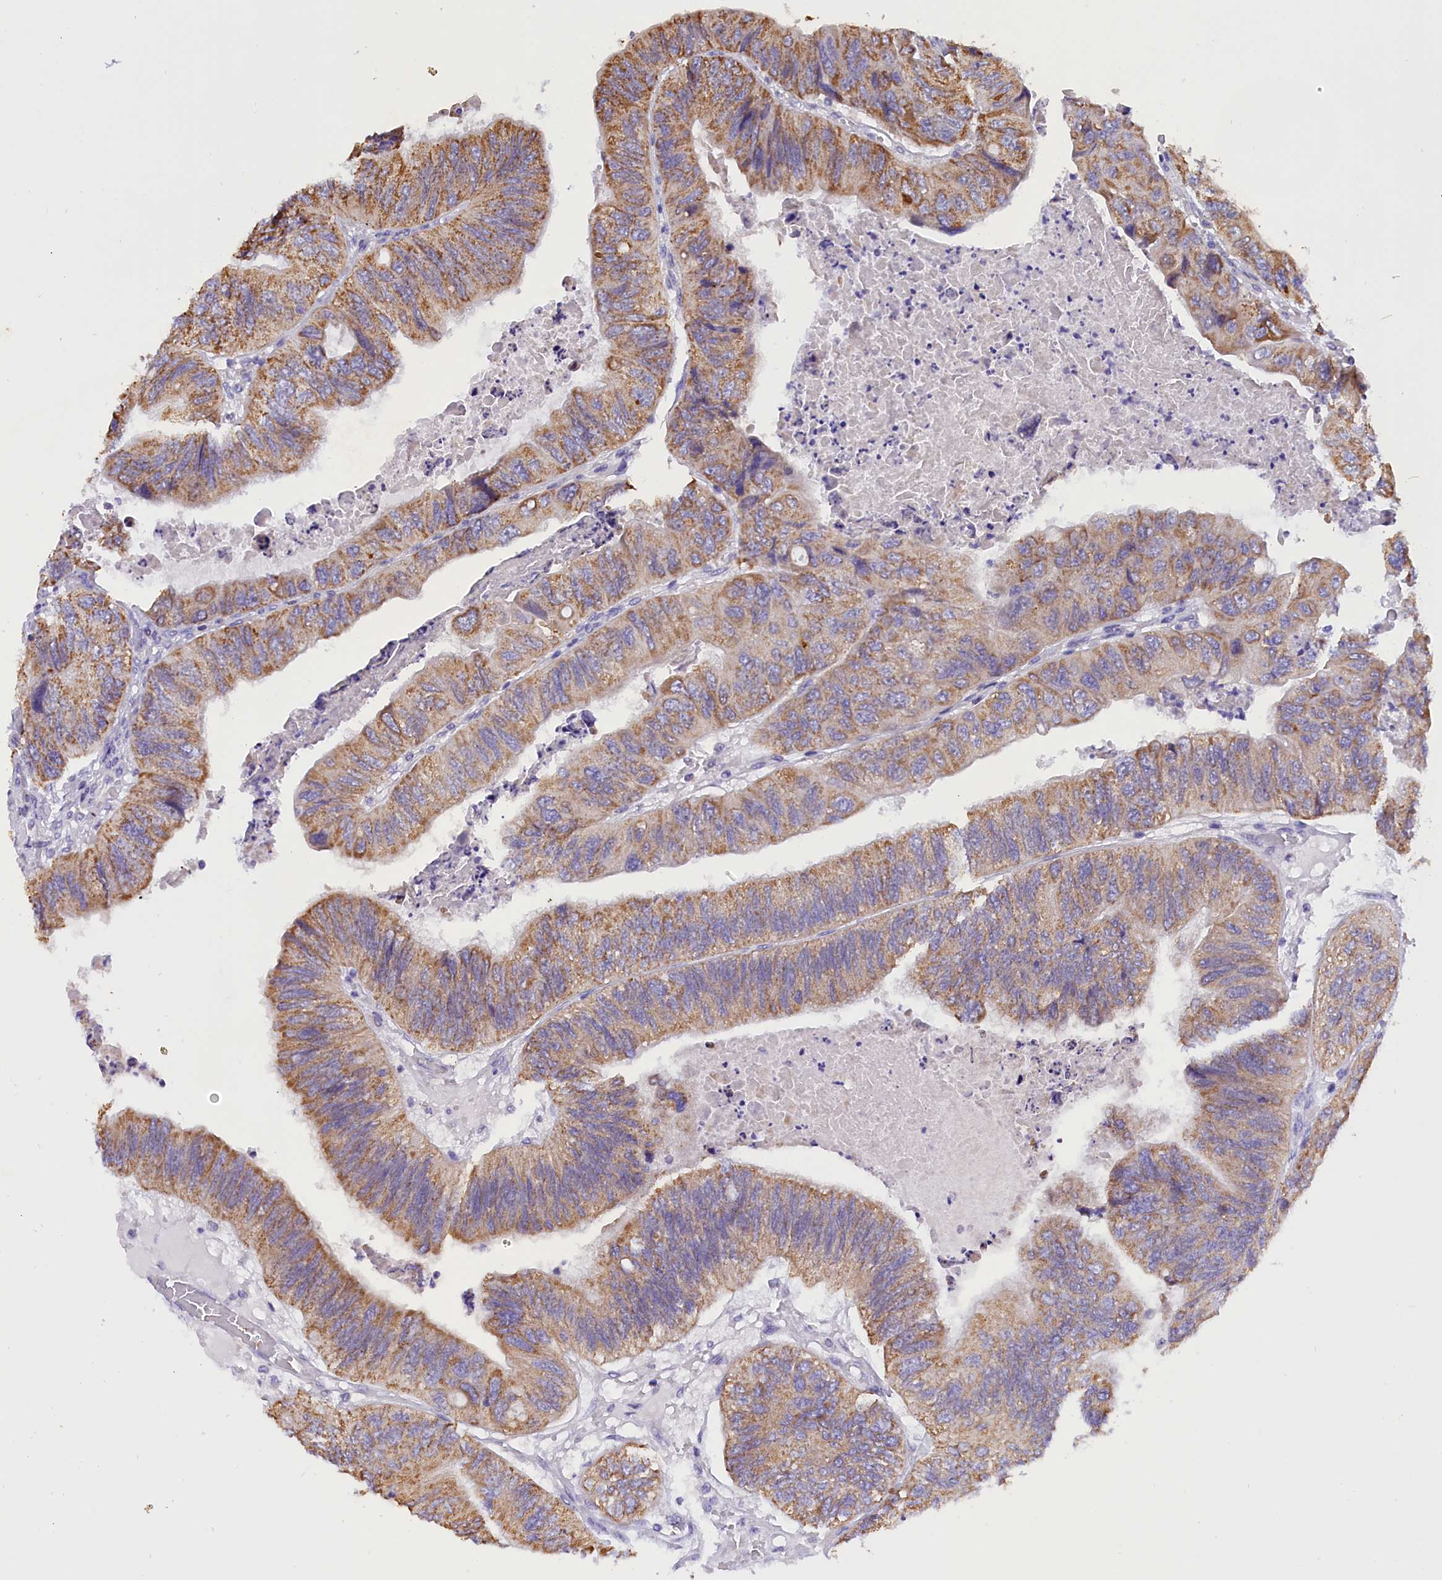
{"staining": {"intensity": "moderate", "quantity": ">75%", "location": "cytoplasmic/membranous"}, "tissue": "colorectal cancer", "cell_type": "Tumor cells", "image_type": "cancer", "snomed": [{"axis": "morphology", "description": "Adenocarcinoma, NOS"}, {"axis": "topography", "description": "Rectum"}], "caption": "Protein expression analysis of colorectal cancer shows moderate cytoplasmic/membranous staining in approximately >75% of tumor cells.", "gene": "PKIA", "patient": {"sex": "male", "age": 63}}